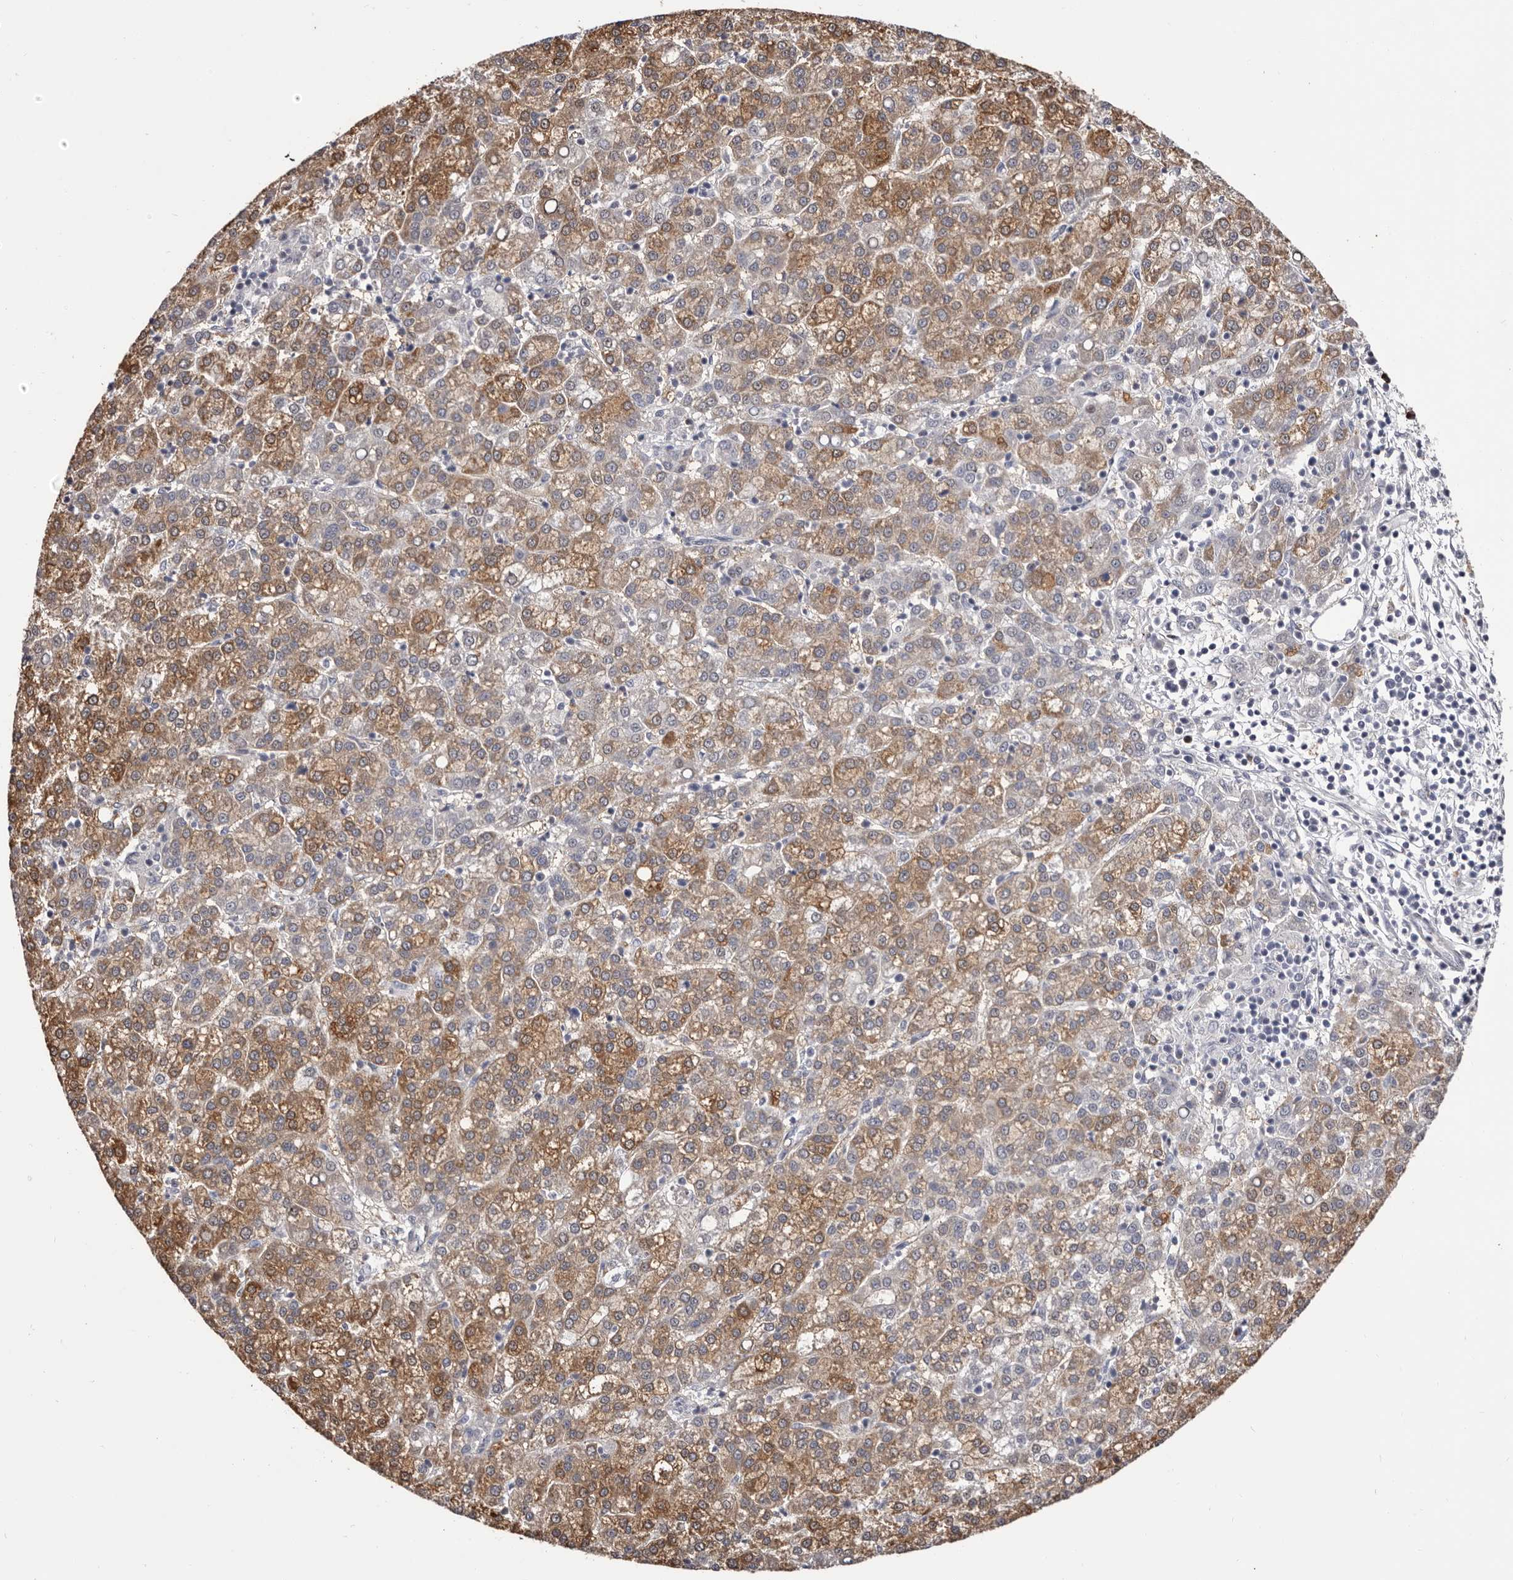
{"staining": {"intensity": "moderate", "quantity": ">75%", "location": "cytoplasmic/membranous"}, "tissue": "liver cancer", "cell_type": "Tumor cells", "image_type": "cancer", "snomed": [{"axis": "morphology", "description": "Carcinoma, Hepatocellular, NOS"}, {"axis": "topography", "description": "Liver"}], "caption": "Liver hepatocellular carcinoma was stained to show a protein in brown. There is medium levels of moderate cytoplasmic/membranous positivity in approximately >75% of tumor cells.", "gene": "PEG10", "patient": {"sex": "female", "age": 58}}